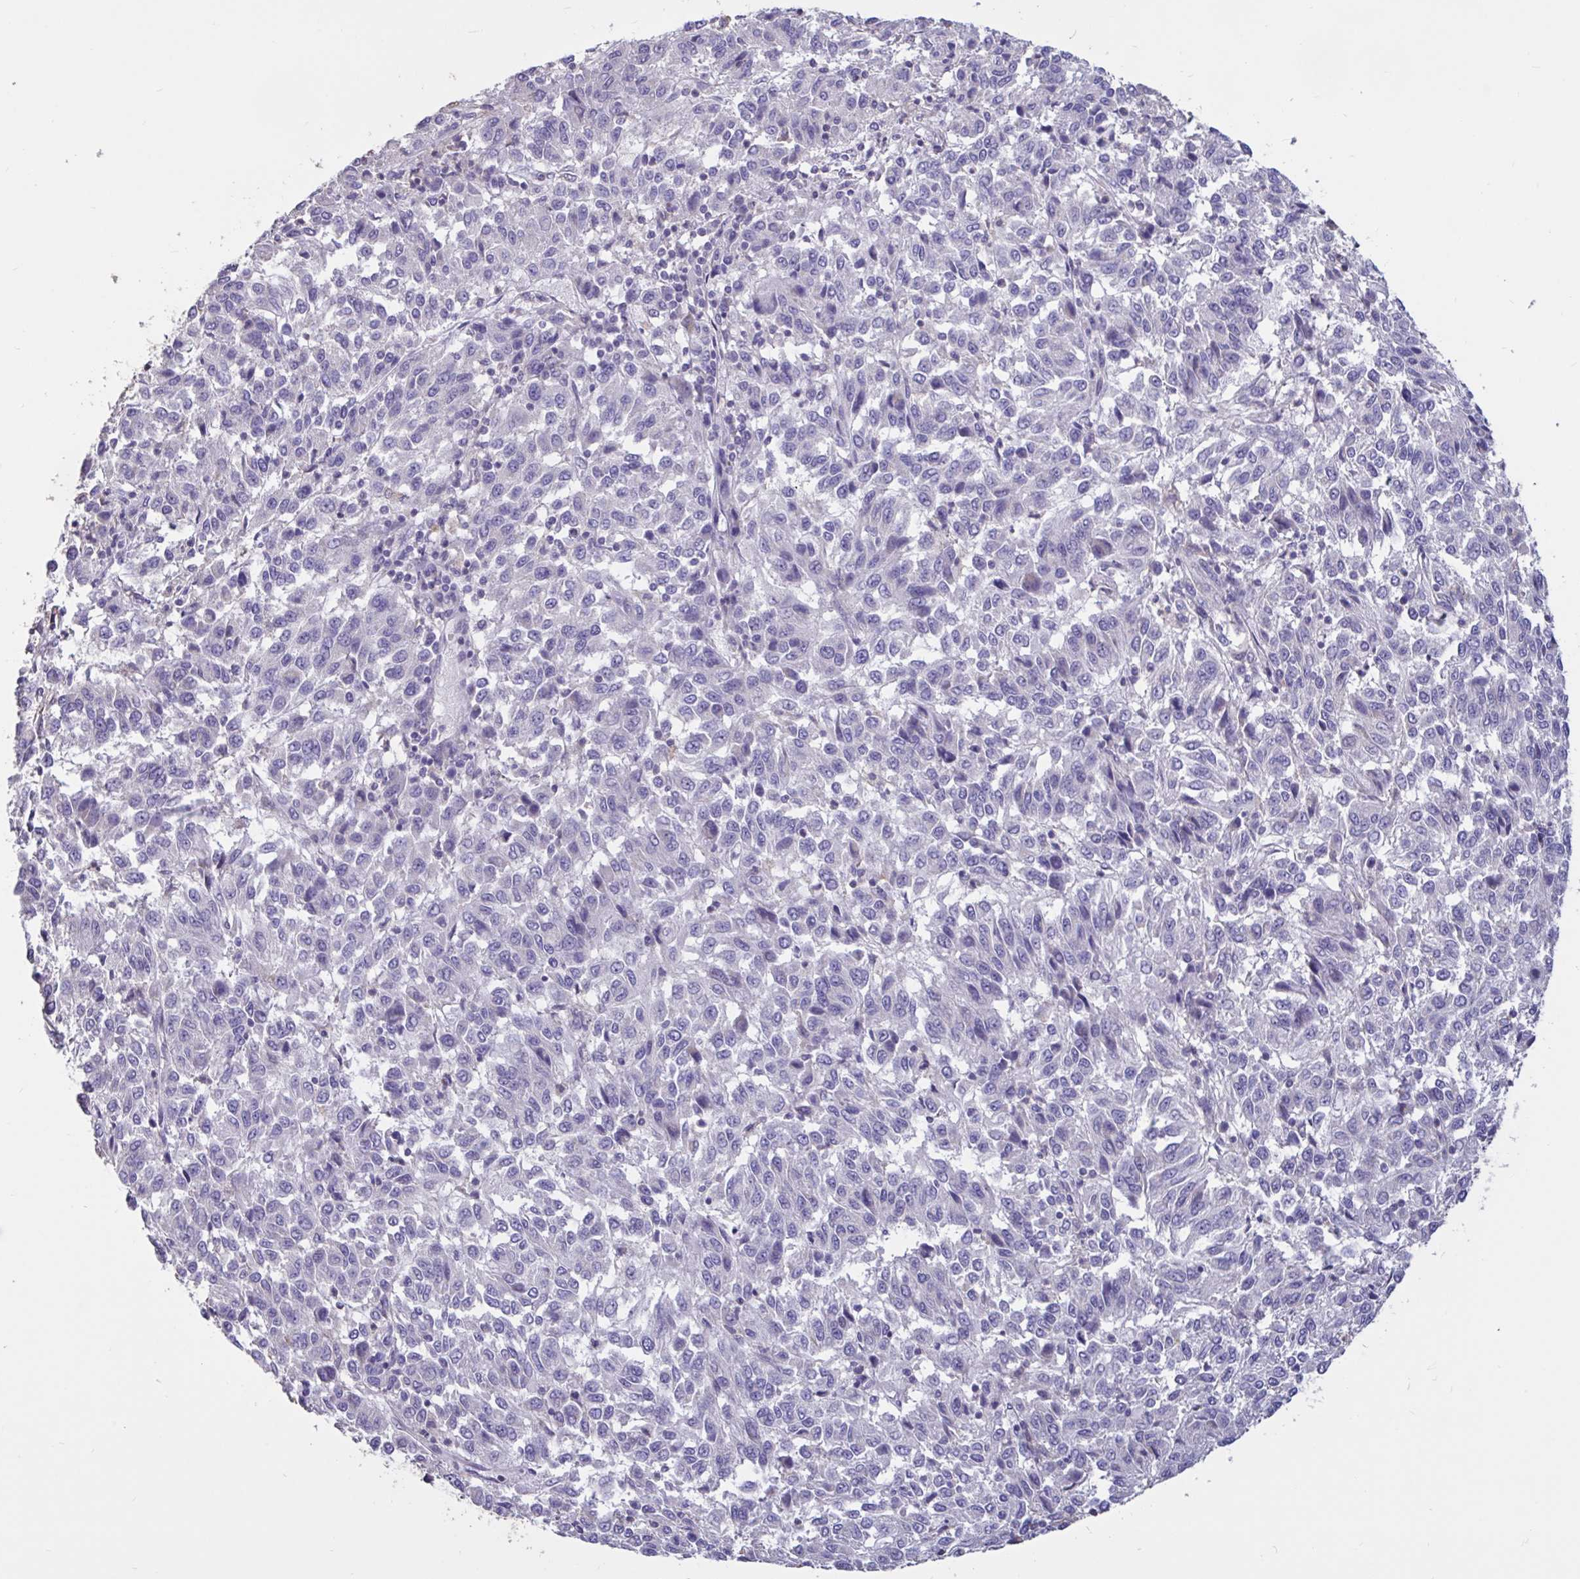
{"staining": {"intensity": "negative", "quantity": "none", "location": "none"}, "tissue": "melanoma", "cell_type": "Tumor cells", "image_type": "cancer", "snomed": [{"axis": "morphology", "description": "Malignant melanoma, Metastatic site"}, {"axis": "topography", "description": "Lung"}], "caption": "Malignant melanoma (metastatic site) stained for a protein using immunohistochemistry shows no positivity tumor cells.", "gene": "DDX39A", "patient": {"sex": "male", "age": 64}}